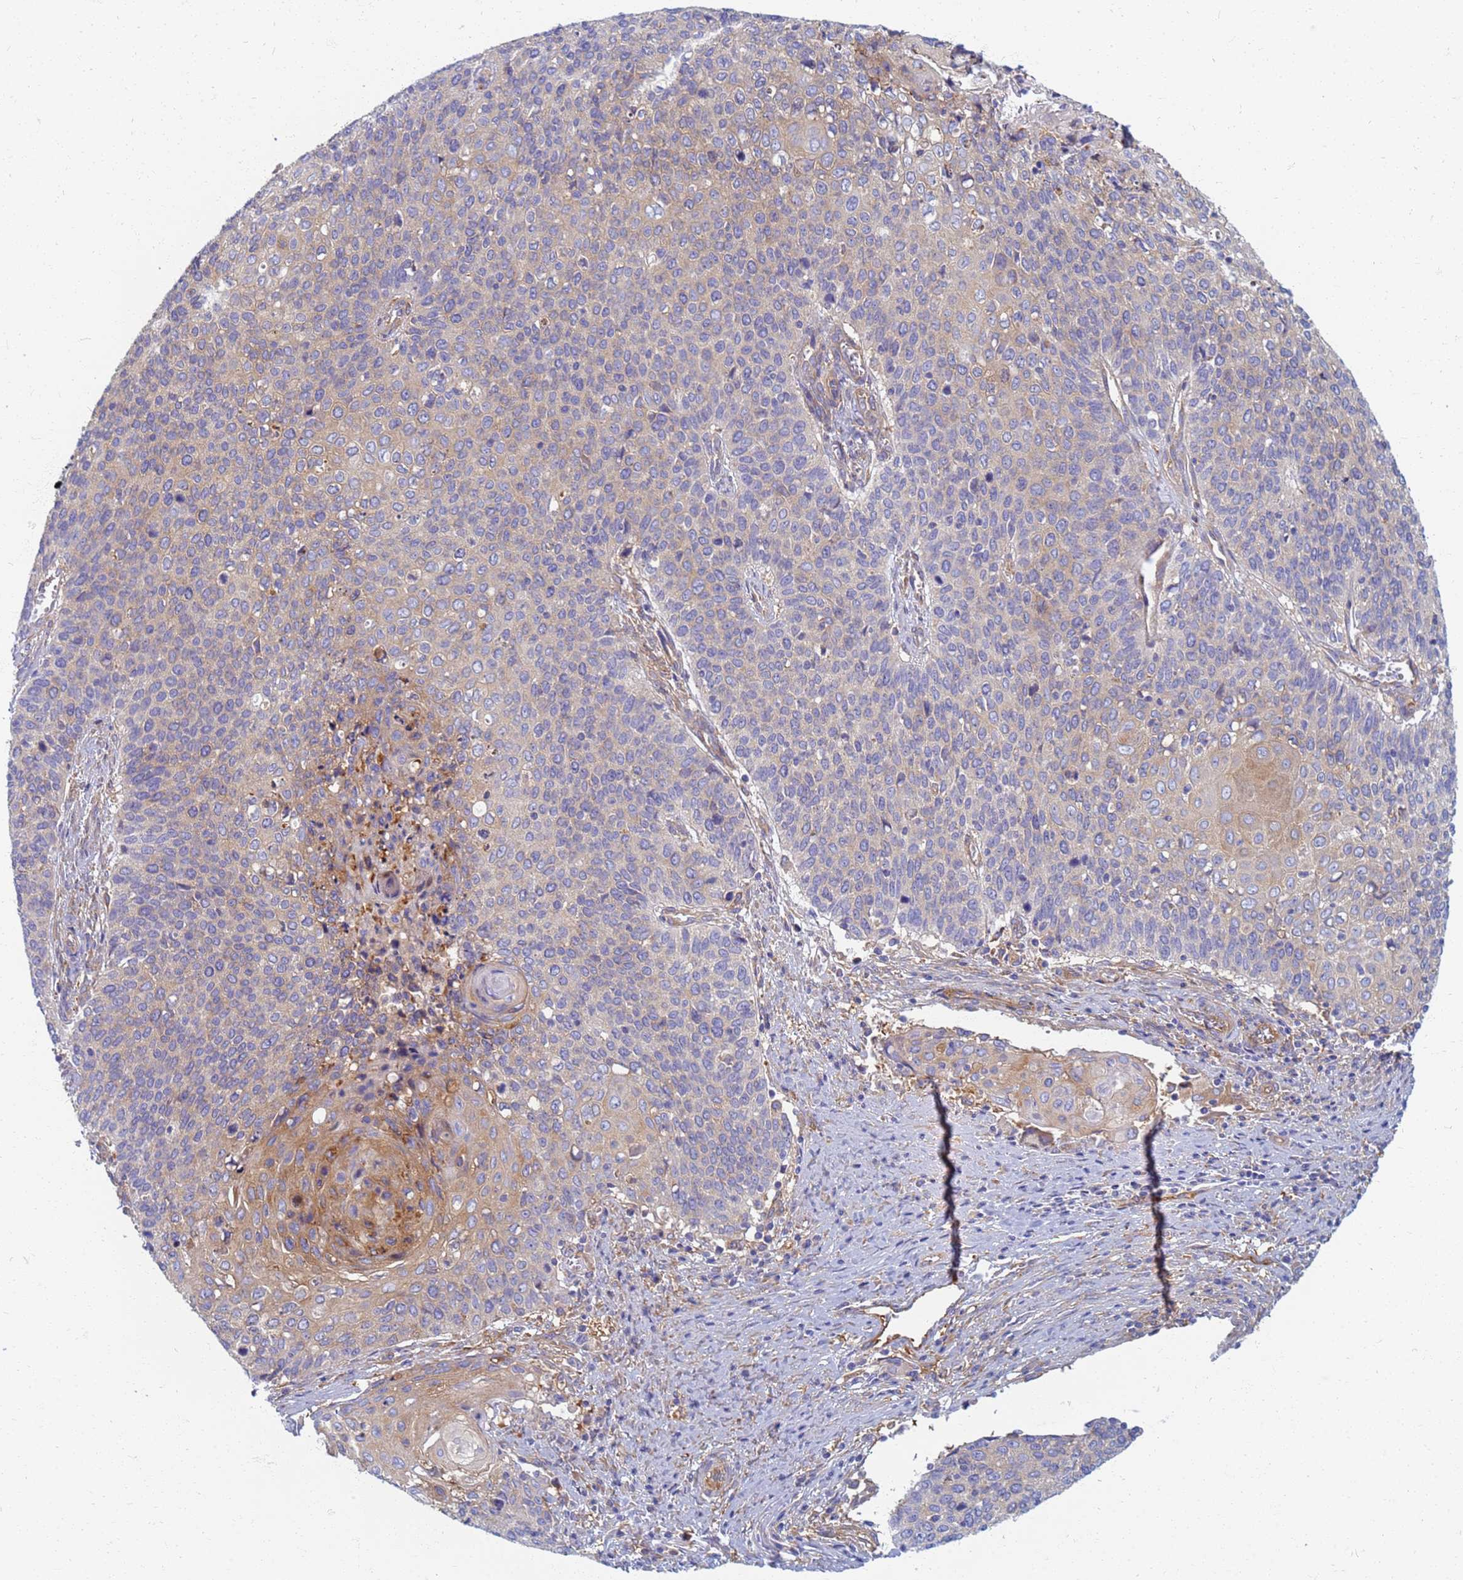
{"staining": {"intensity": "weak", "quantity": "25%-75%", "location": "cytoplasmic/membranous"}, "tissue": "cervical cancer", "cell_type": "Tumor cells", "image_type": "cancer", "snomed": [{"axis": "morphology", "description": "Squamous cell carcinoma, NOS"}, {"axis": "topography", "description": "Cervix"}], "caption": "A high-resolution photomicrograph shows IHC staining of cervical cancer (squamous cell carcinoma), which reveals weak cytoplasmic/membranous expression in approximately 25%-75% of tumor cells. (brown staining indicates protein expression, while blue staining denotes nuclei).", "gene": "EEA1", "patient": {"sex": "female", "age": 39}}